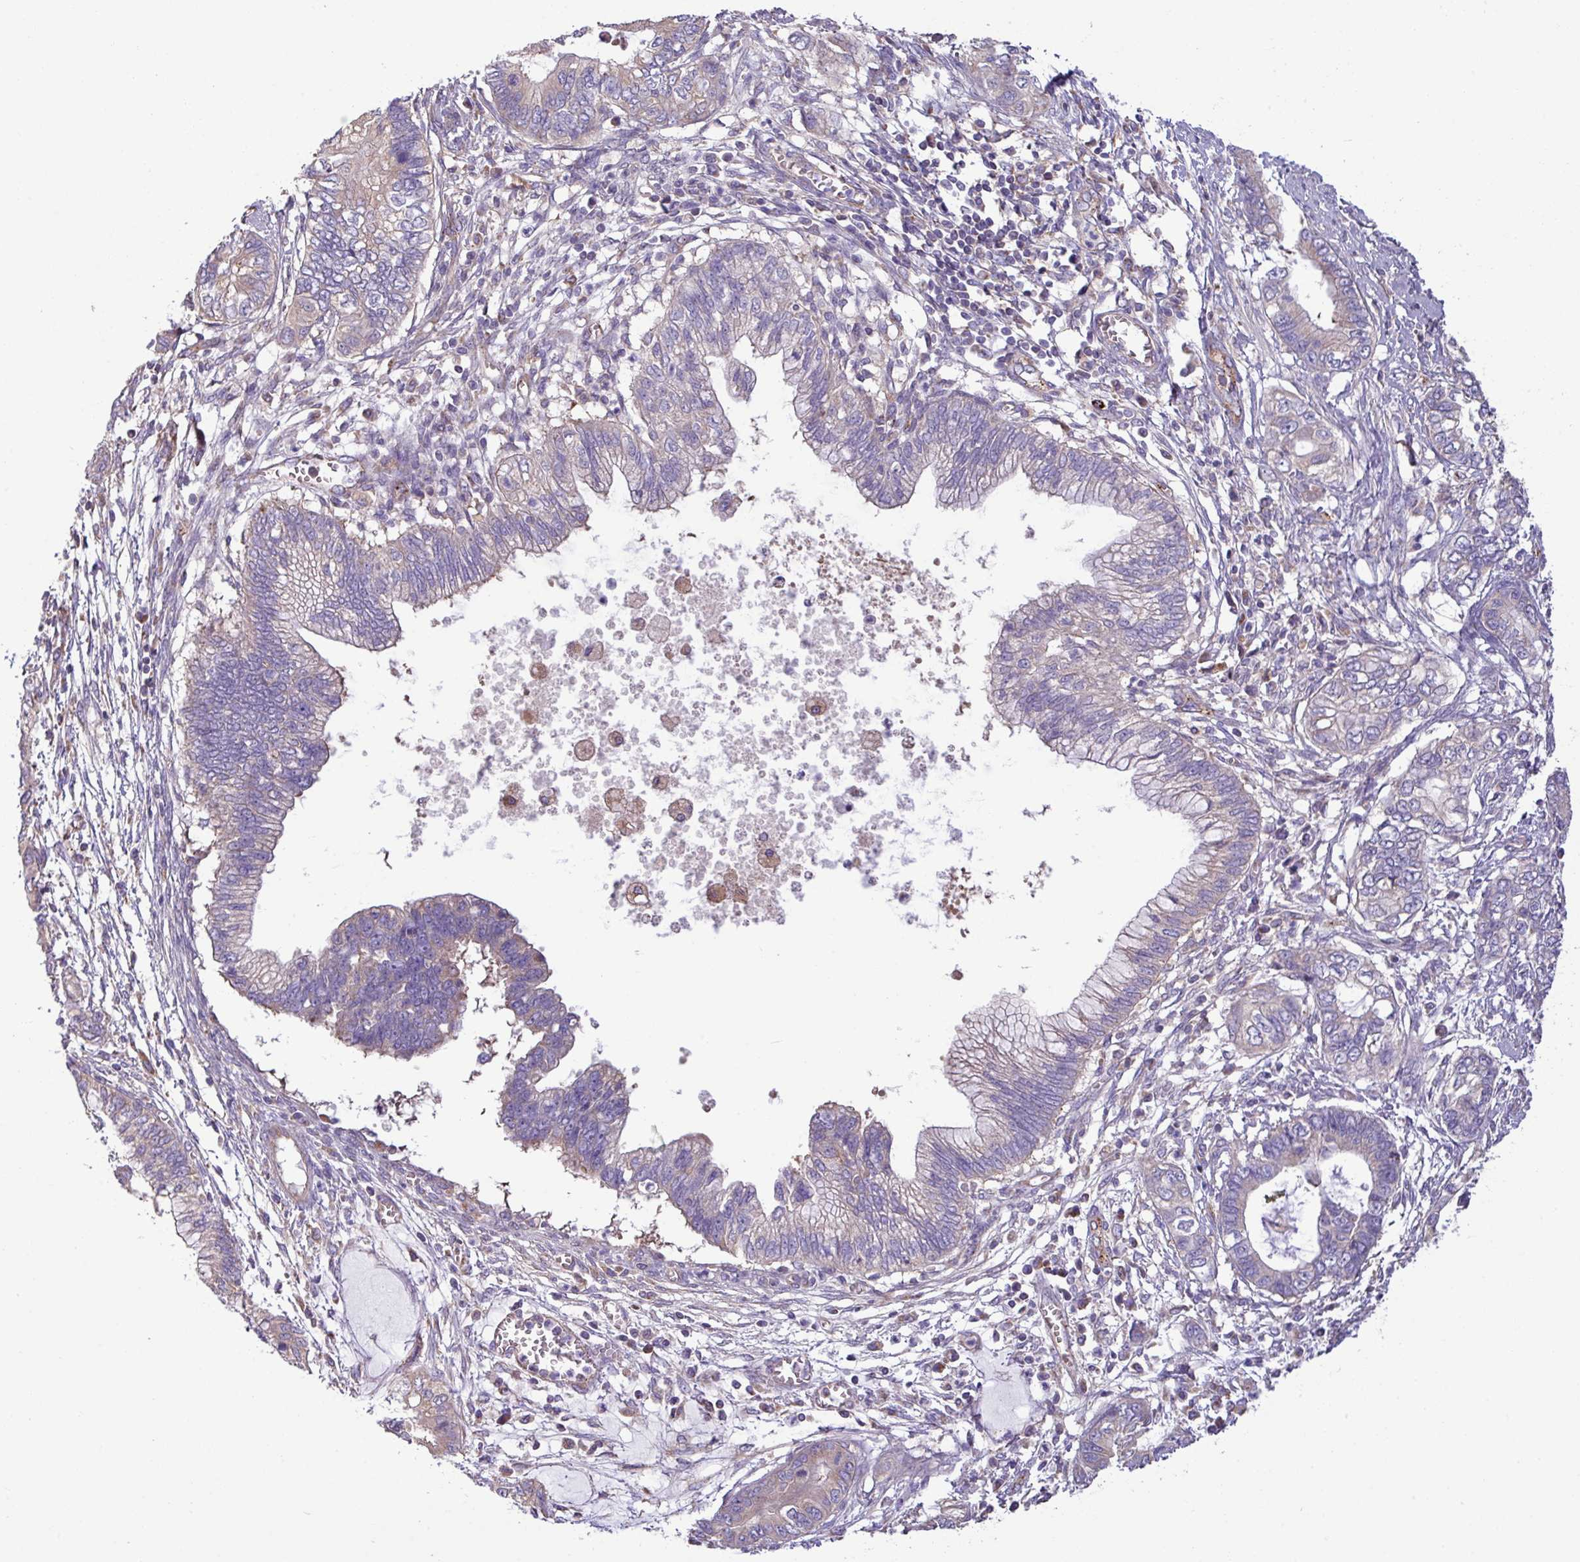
{"staining": {"intensity": "negative", "quantity": "none", "location": "none"}, "tissue": "cervical cancer", "cell_type": "Tumor cells", "image_type": "cancer", "snomed": [{"axis": "morphology", "description": "Adenocarcinoma, NOS"}, {"axis": "topography", "description": "Cervix"}], "caption": "Cervical adenocarcinoma was stained to show a protein in brown. There is no significant staining in tumor cells. (DAB immunohistochemistry (IHC) with hematoxylin counter stain).", "gene": "PPM1J", "patient": {"sex": "female", "age": 44}}